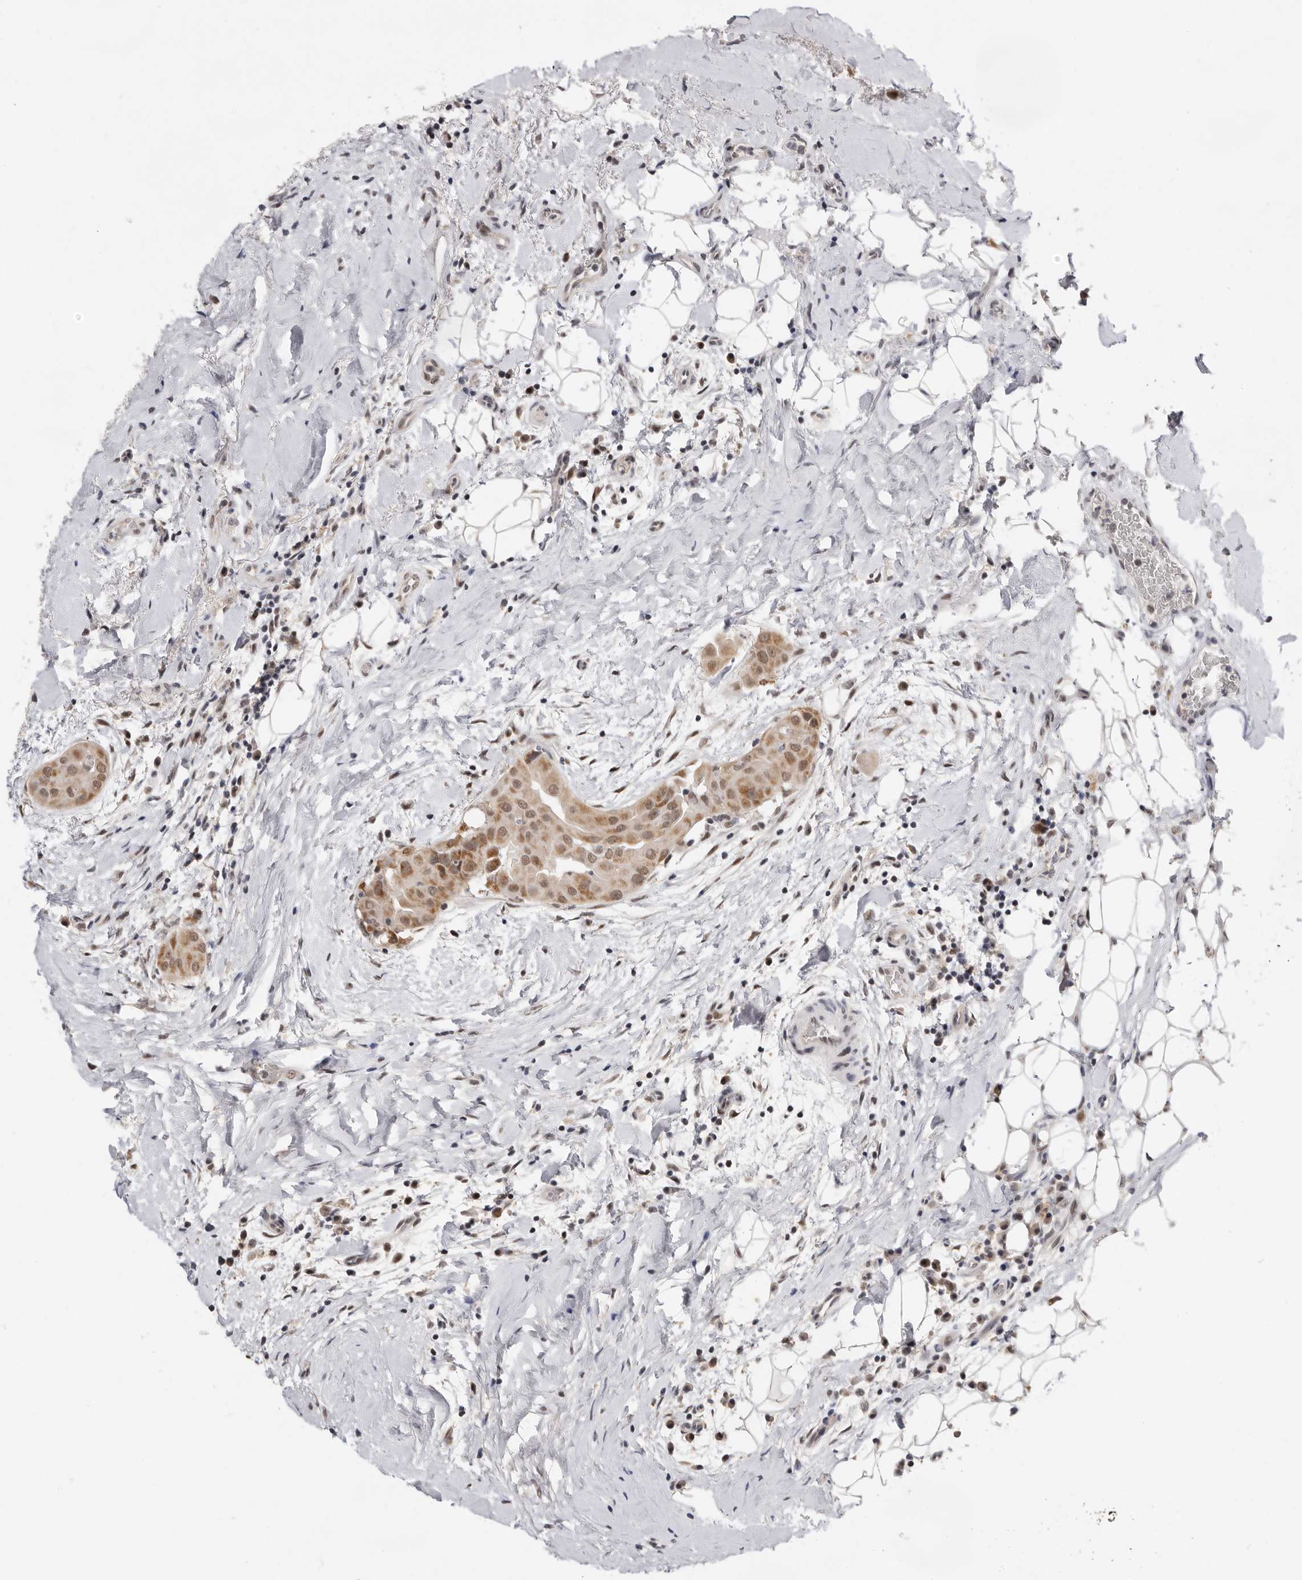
{"staining": {"intensity": "moderate", "quantity": ">75%", "location": "cytoplasmic/membranous,nuclear"}, "tissue": "thyroid cancer", "cell_type": "Tumor cells", "image_type": "cancer", "snomed": [{"axis": "morphology", "description": "Papillary adenocarcinoma, NOS"}, {"axis": "topography", "description": "Thyroid gland"}], "caption": "High-power microscopy captured an immunohistochemistry image of thyroid cancer, revealing moderate cytoplasmic/membranous and nuclear positivity in approximately >75% of tumor cells.", "gene": "BRCA2", "patient": {"sex": "male", "age": 33}}